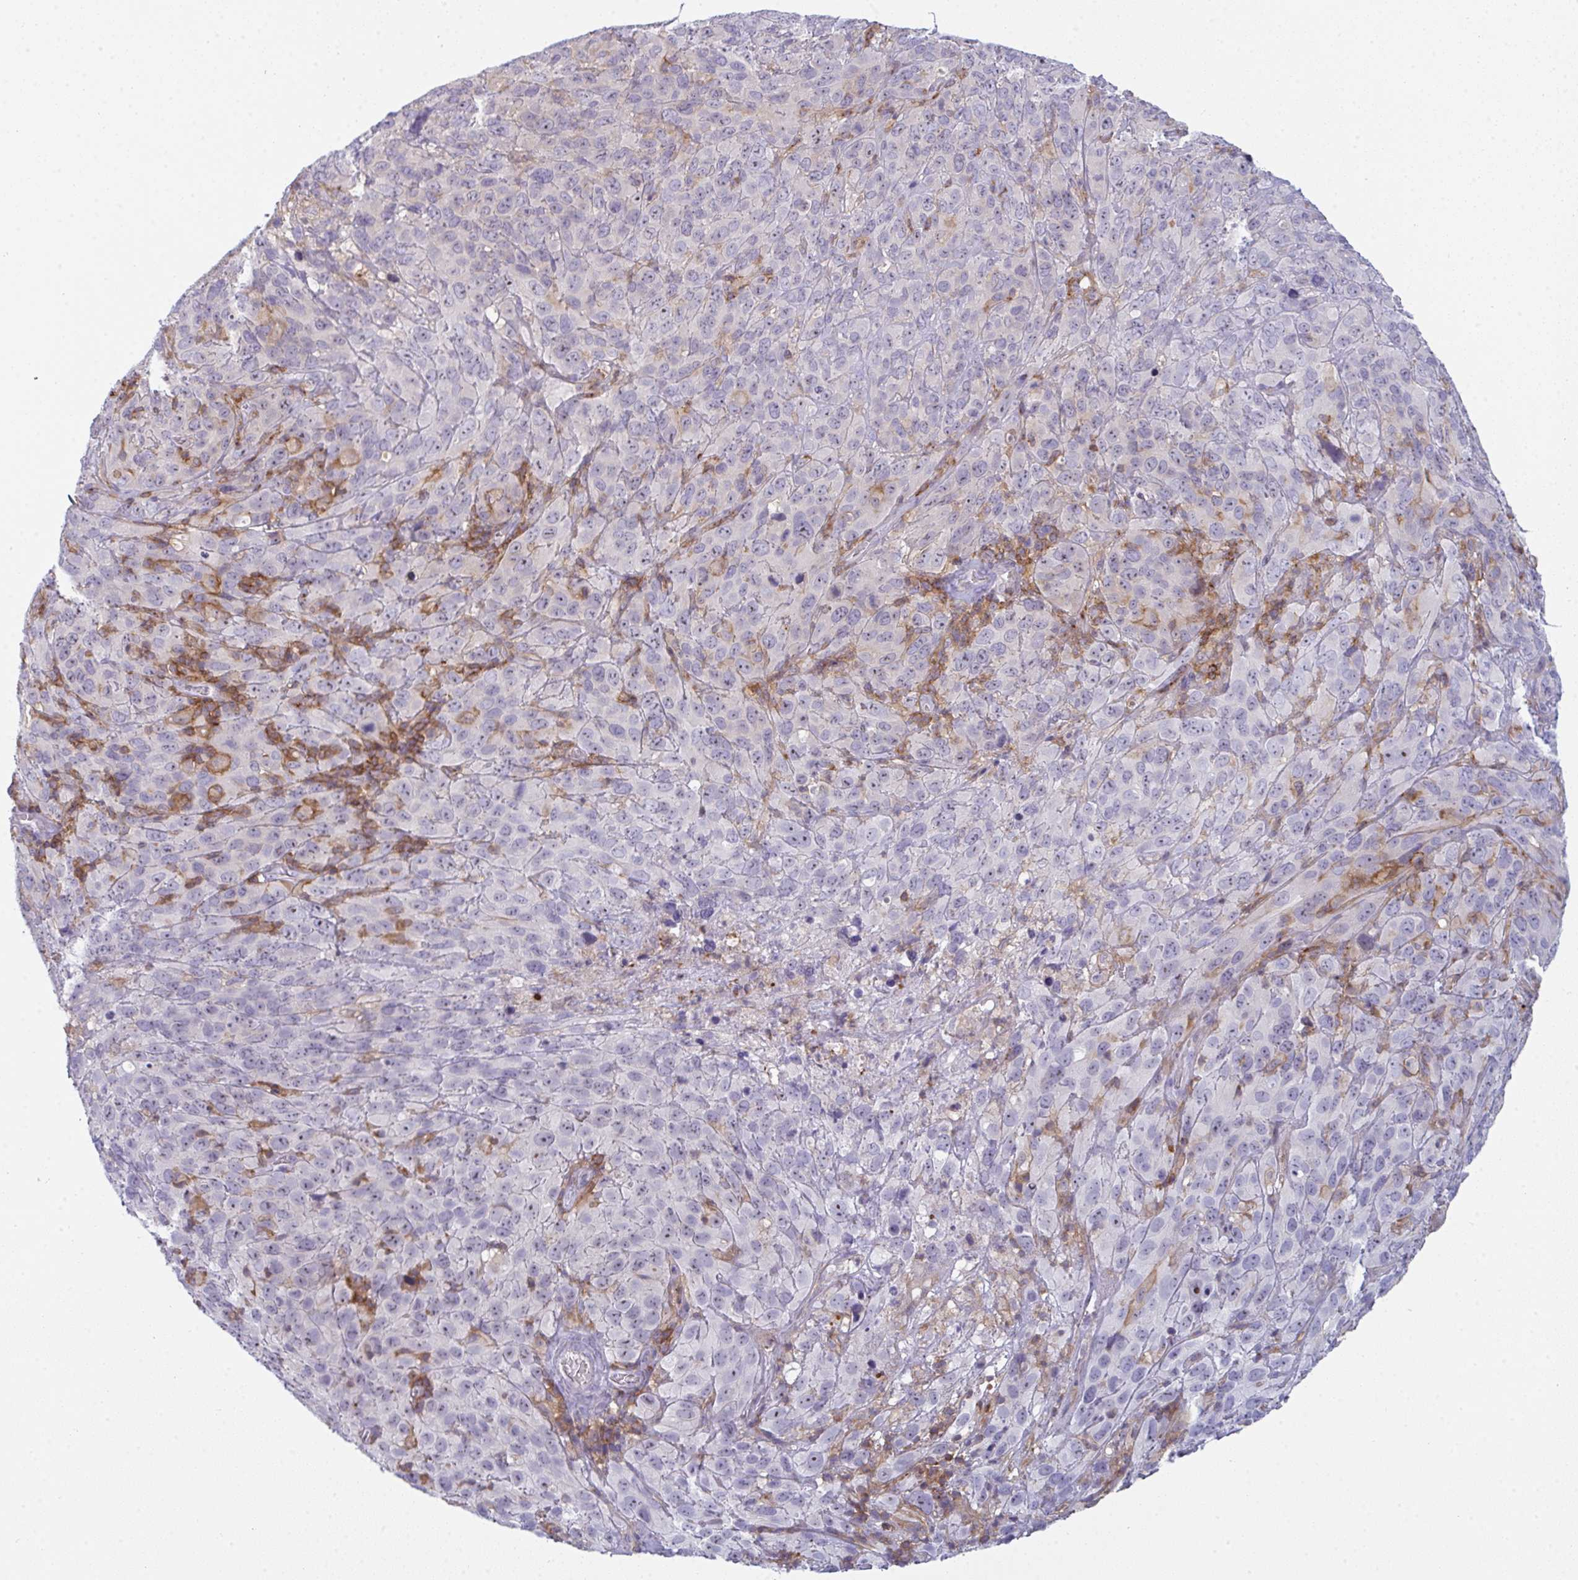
{"staining": {"intensity": "negative", "quantity": "none", "location": "none"}, "tissue": "cervical cancer", "cell_type": "Tumor cells", "image_type": "cancer", "snomed": [{"axis": "morphology", "description": "Squamous cell carcinoma, NOS"}, {"axis": "topography", "description": "Cervix"}], "caption": "IHC image of cervical cancer (squamous cell carcinoma) stained for a protein (brown), which displays no expression in tumor cells.", "gene": "CD80", "patient": {"sex": "female", "age": 51}}